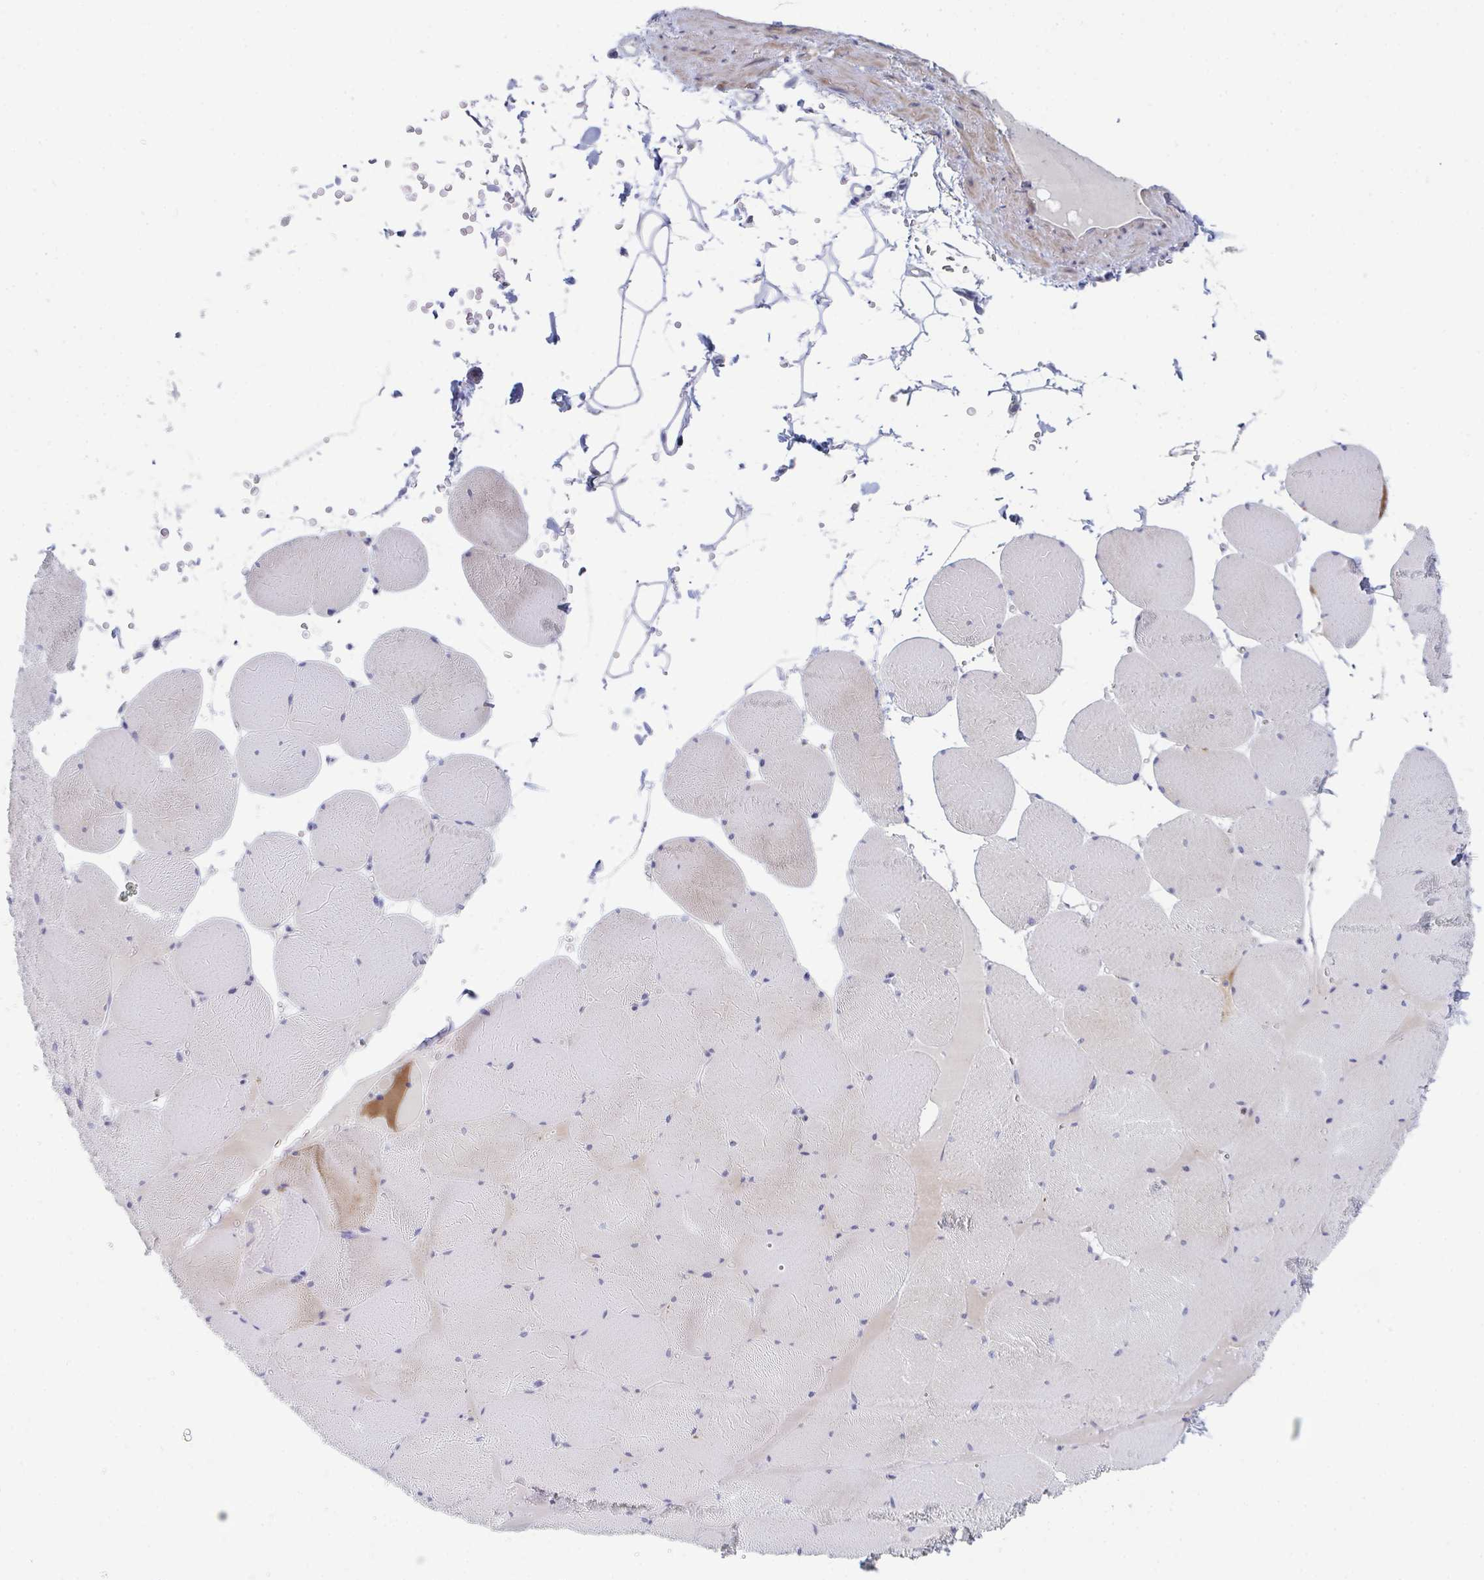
{"staining": {"intensity": "moderate", "quantity": "<25%", "location": "cytoplasmic/membranous"}, "tissue": "skeletal muscle", "cell_type": "Myocytes", "image_type": "normal", "snomed": [{"axis": "morphology", "description": "Normal tissue, NOS"}, {"axis": "topography", "description": "Skeletal muscle"}, {"axis": "topography", "description": "Head-Neck"}], "caption": "DAB immunohistochemical staining of benign skeletal muscle reveals moderate cytoplasmic/membranous protein staining in approximately <25% of myocytes.", "gene": "CENPT", "patient": {"sex": "male", "age": 66}}